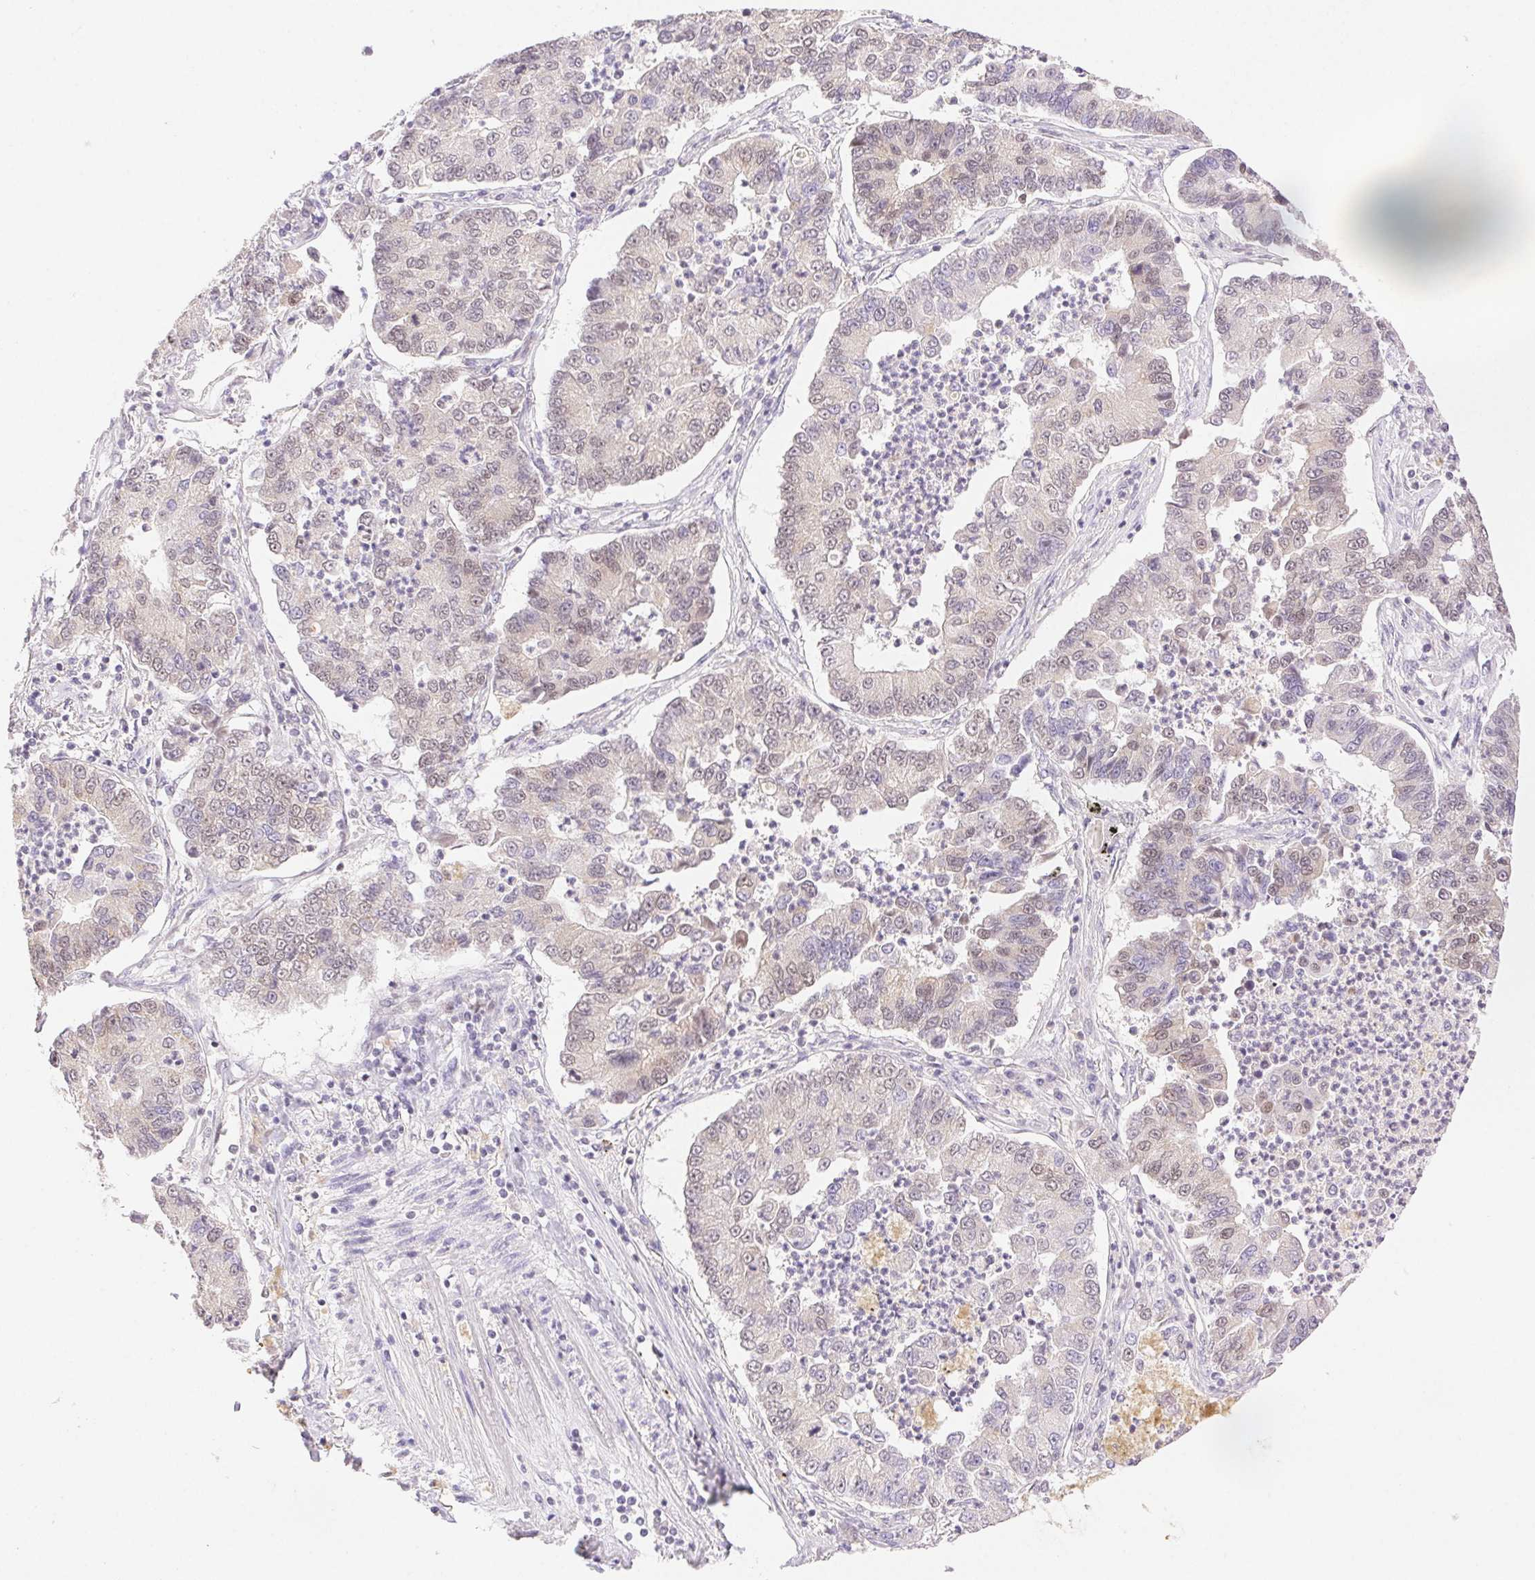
{"staining": {"intensity": "moderate", "quantity": "<25%", "location": "nuclear"}, "tissue": "lung cancer", "cell_type": "Tumor cells", "image_type": "cancer", "snomed": [{"axis": "morphology", "description": "Adenocarcinoma, NOS"}, {"axis": "topography", "description": "Lung"}], "caption": "IHC (DAB (3,3'-diaminobenzidine)) staining of lung cancer reveals moderate nuclear protein positivity in about <25% of tumor cells.", "gene": "H2AZ2", "patient": {"sex": "female", "age": 57}}